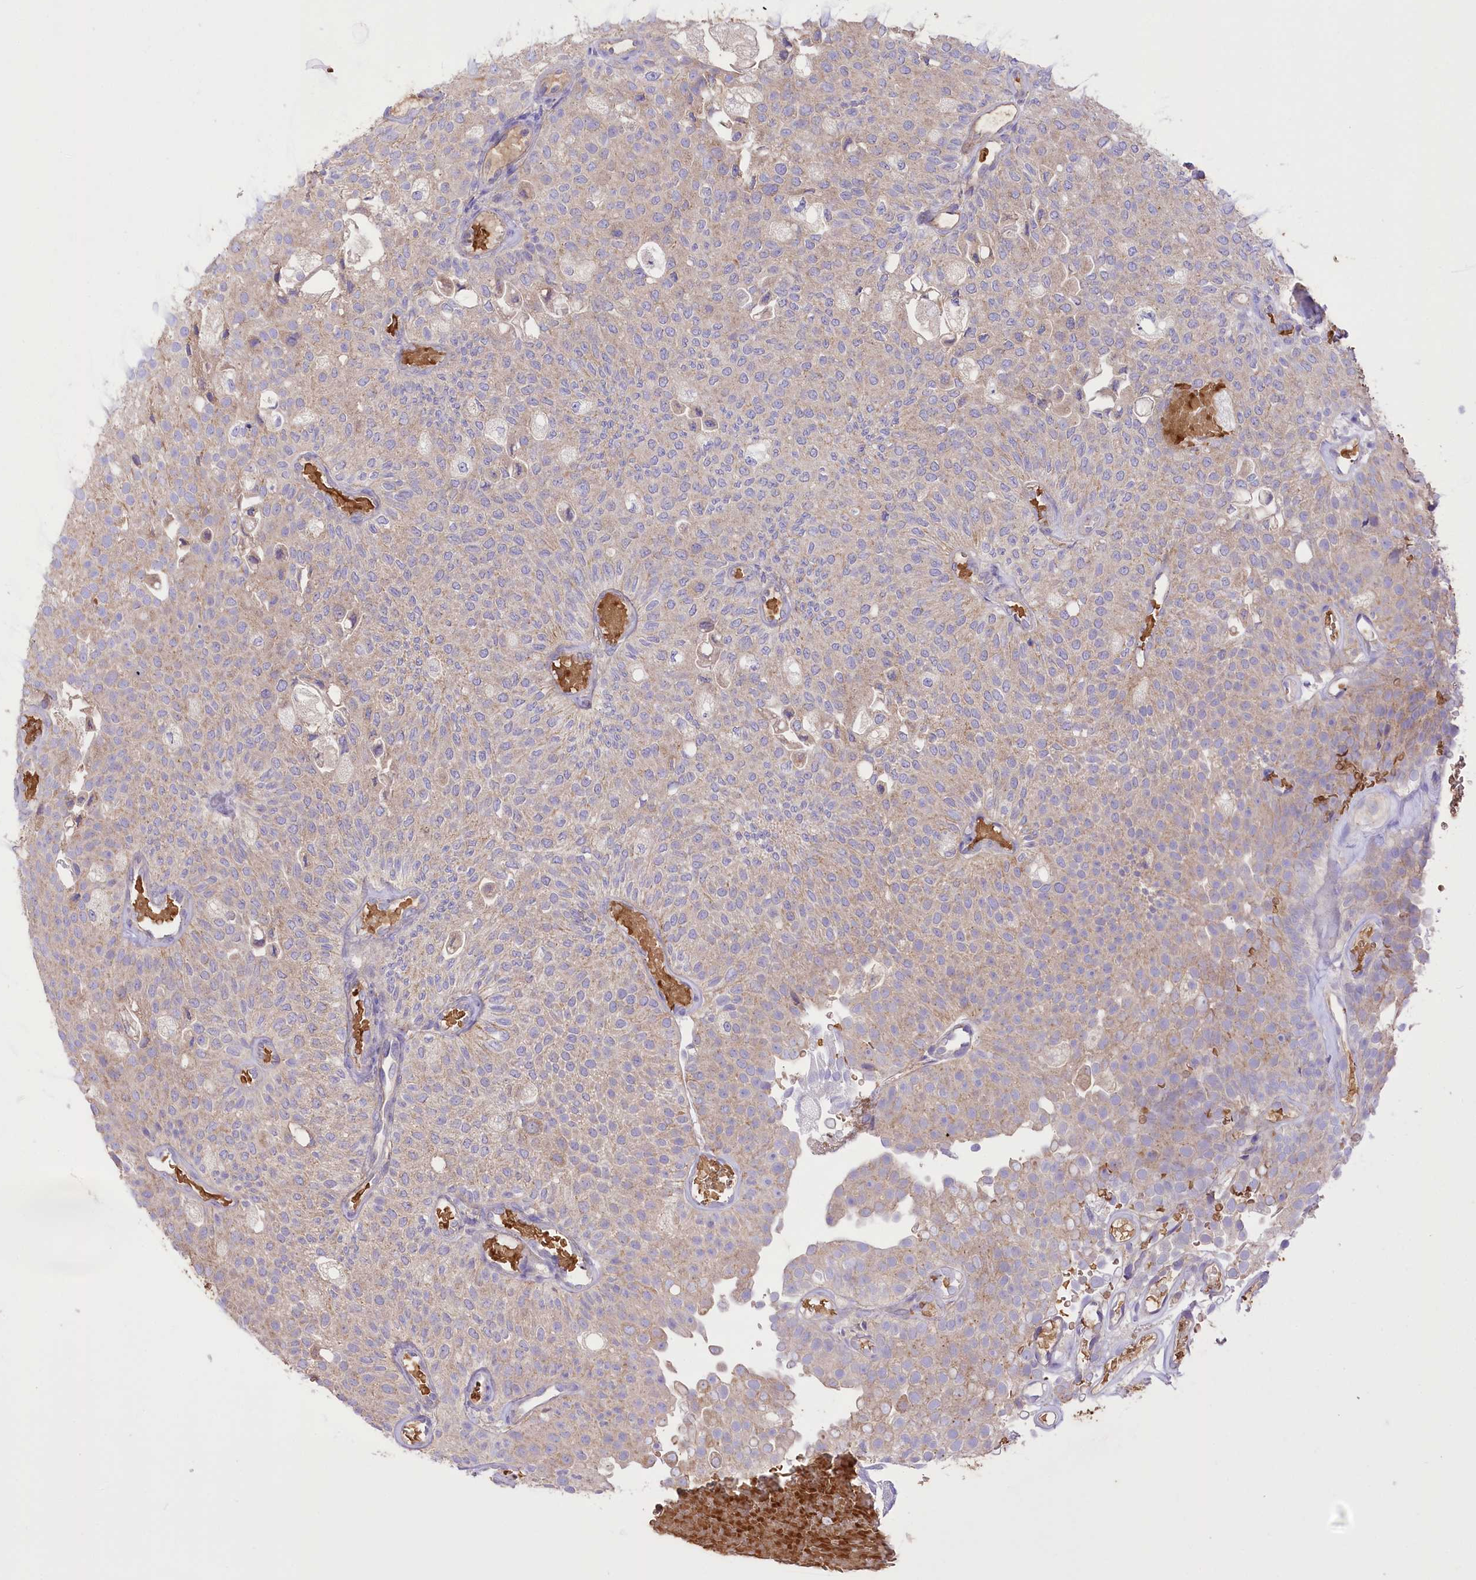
{"staining": {"intensity": "weak", "quantity": "25%-75%", "location": "cytoplasmic/membranous"}, "tissue": "urothelial cancer", "cell_type": "Tumor cells", "image_type": "cancer", "snomed": [{"axis": "morphology", "description": "Urothelial carcinoma, Low grade"}, {"axis": "topography", "description": "Urinary bladder"}], "caption": "Weak cytoplasmic/membranous protein positivity is seen in about 25%-75% of tumor cells in low-grade urothelial carcinoma.", "gene": "PRSS53", "patient": {"sex": "male", "age": 78}}